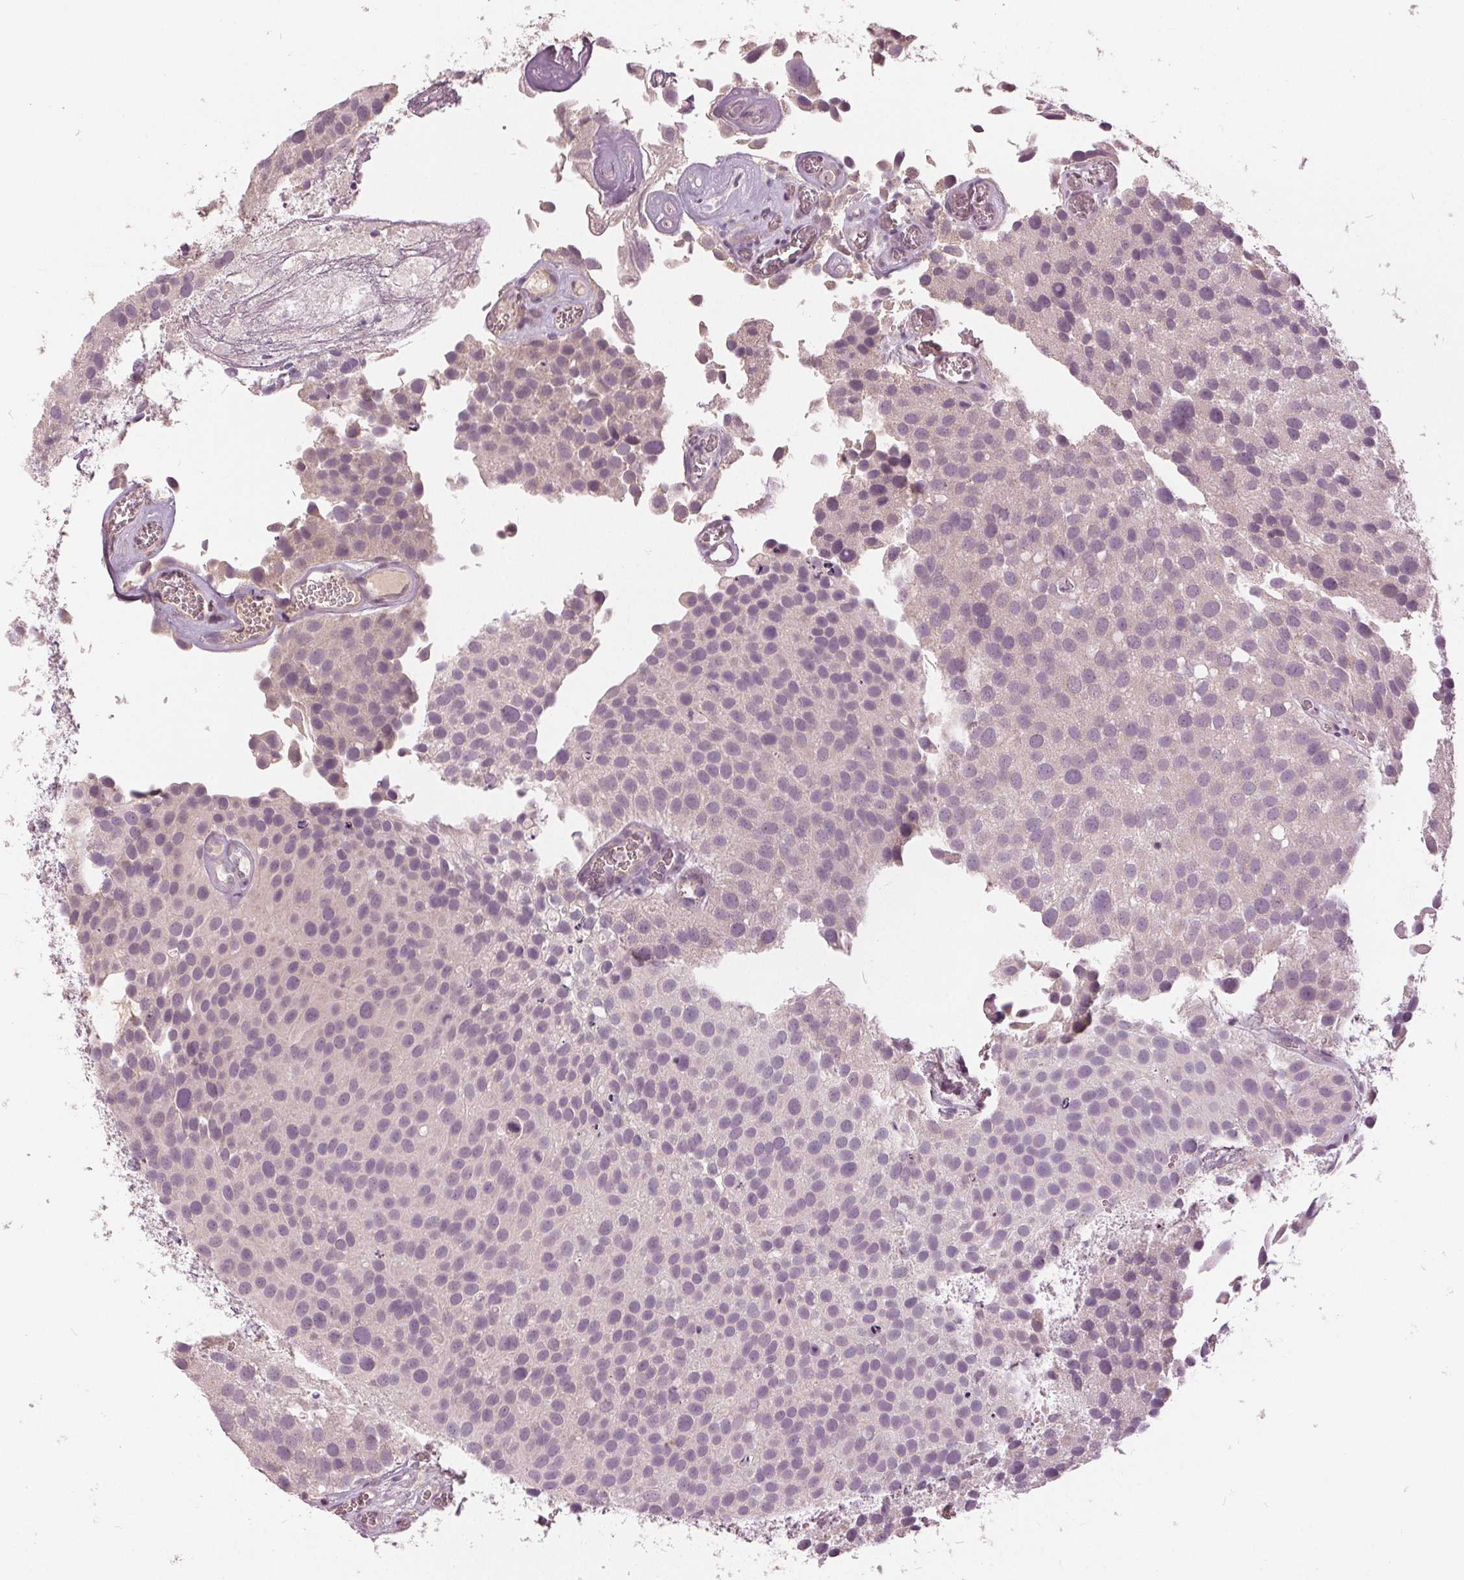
{"staining": {"intensity": "negative", "quantity": "none", "location": "none"}, "tissue": "urothelial cancer", "cell_type": "Tumor cells", "image_type": "cancer", "snomed": [{"axis": "morphology", "description": "Urothelial carcinoma, Low grade"}, {"axis": "topography", "description": "Urinary bladder"}], "caption": "Histopathology image shows no significant protein positivity in tumor cells of urothelial carcinoma (low-grade).", "gene": "KLK13", "patient": {"sex": "female", "age": 69}}